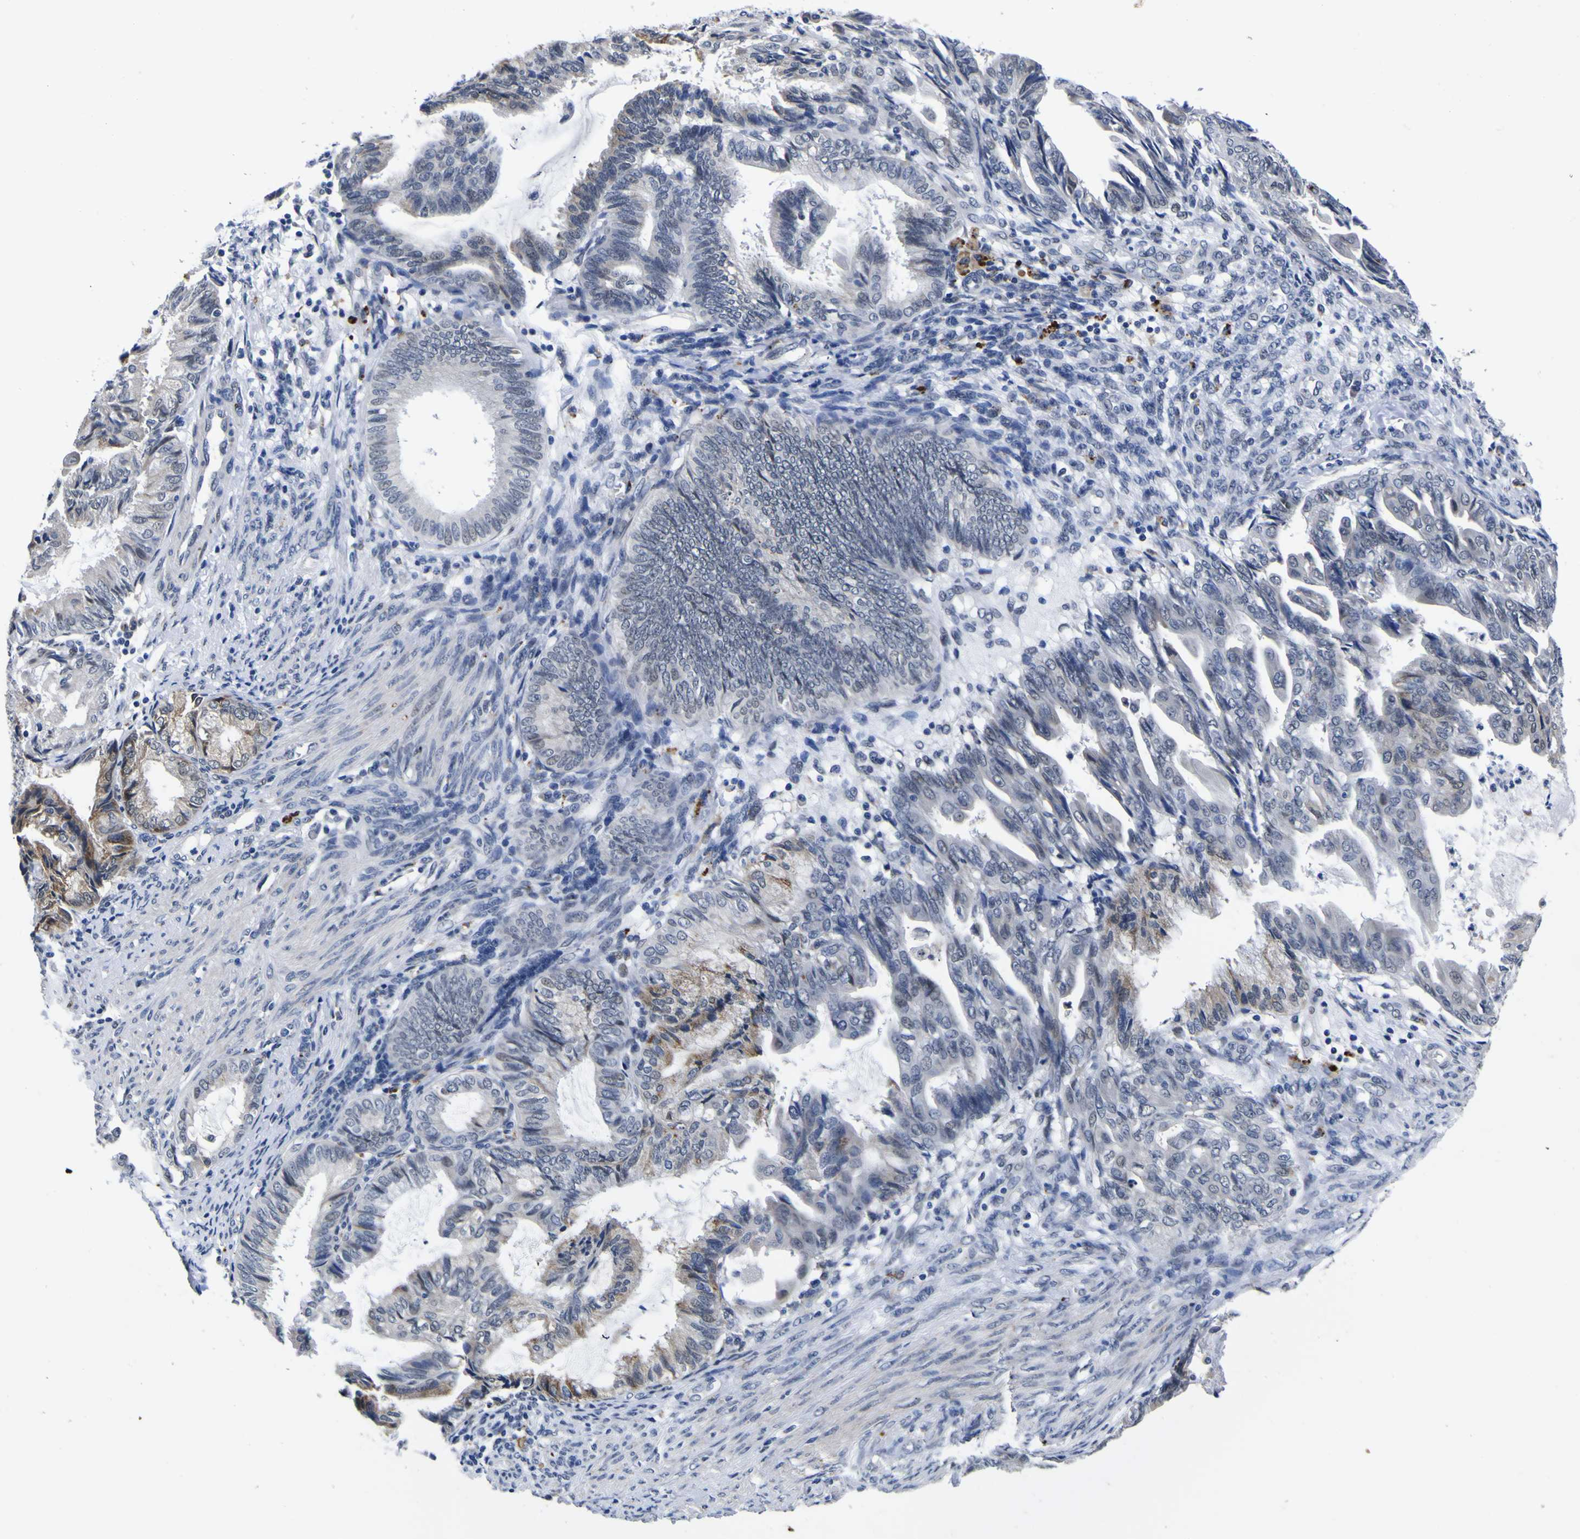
{"staining": {"intensity": "negative", "quantity": "none", "location": "none"}, "tissue": "endometrial cancer", "cell_type": "Tumor cells", "image_type": "cancer", "snomed": [{"axis": "morphology", "description": "Adenocarcinoma, NOS"}, {"axis": "topography", "description": "Endometrium"}], "caption": "Immunohistochemistry (IHC) histopathology image of endometrial cancer (adenocarcinoma) stained for a protein (brown), which demonstrates no positivity in tumor cells.", "gene": "IGFLR1", "patient": {"sex": "female", "age": 86}}